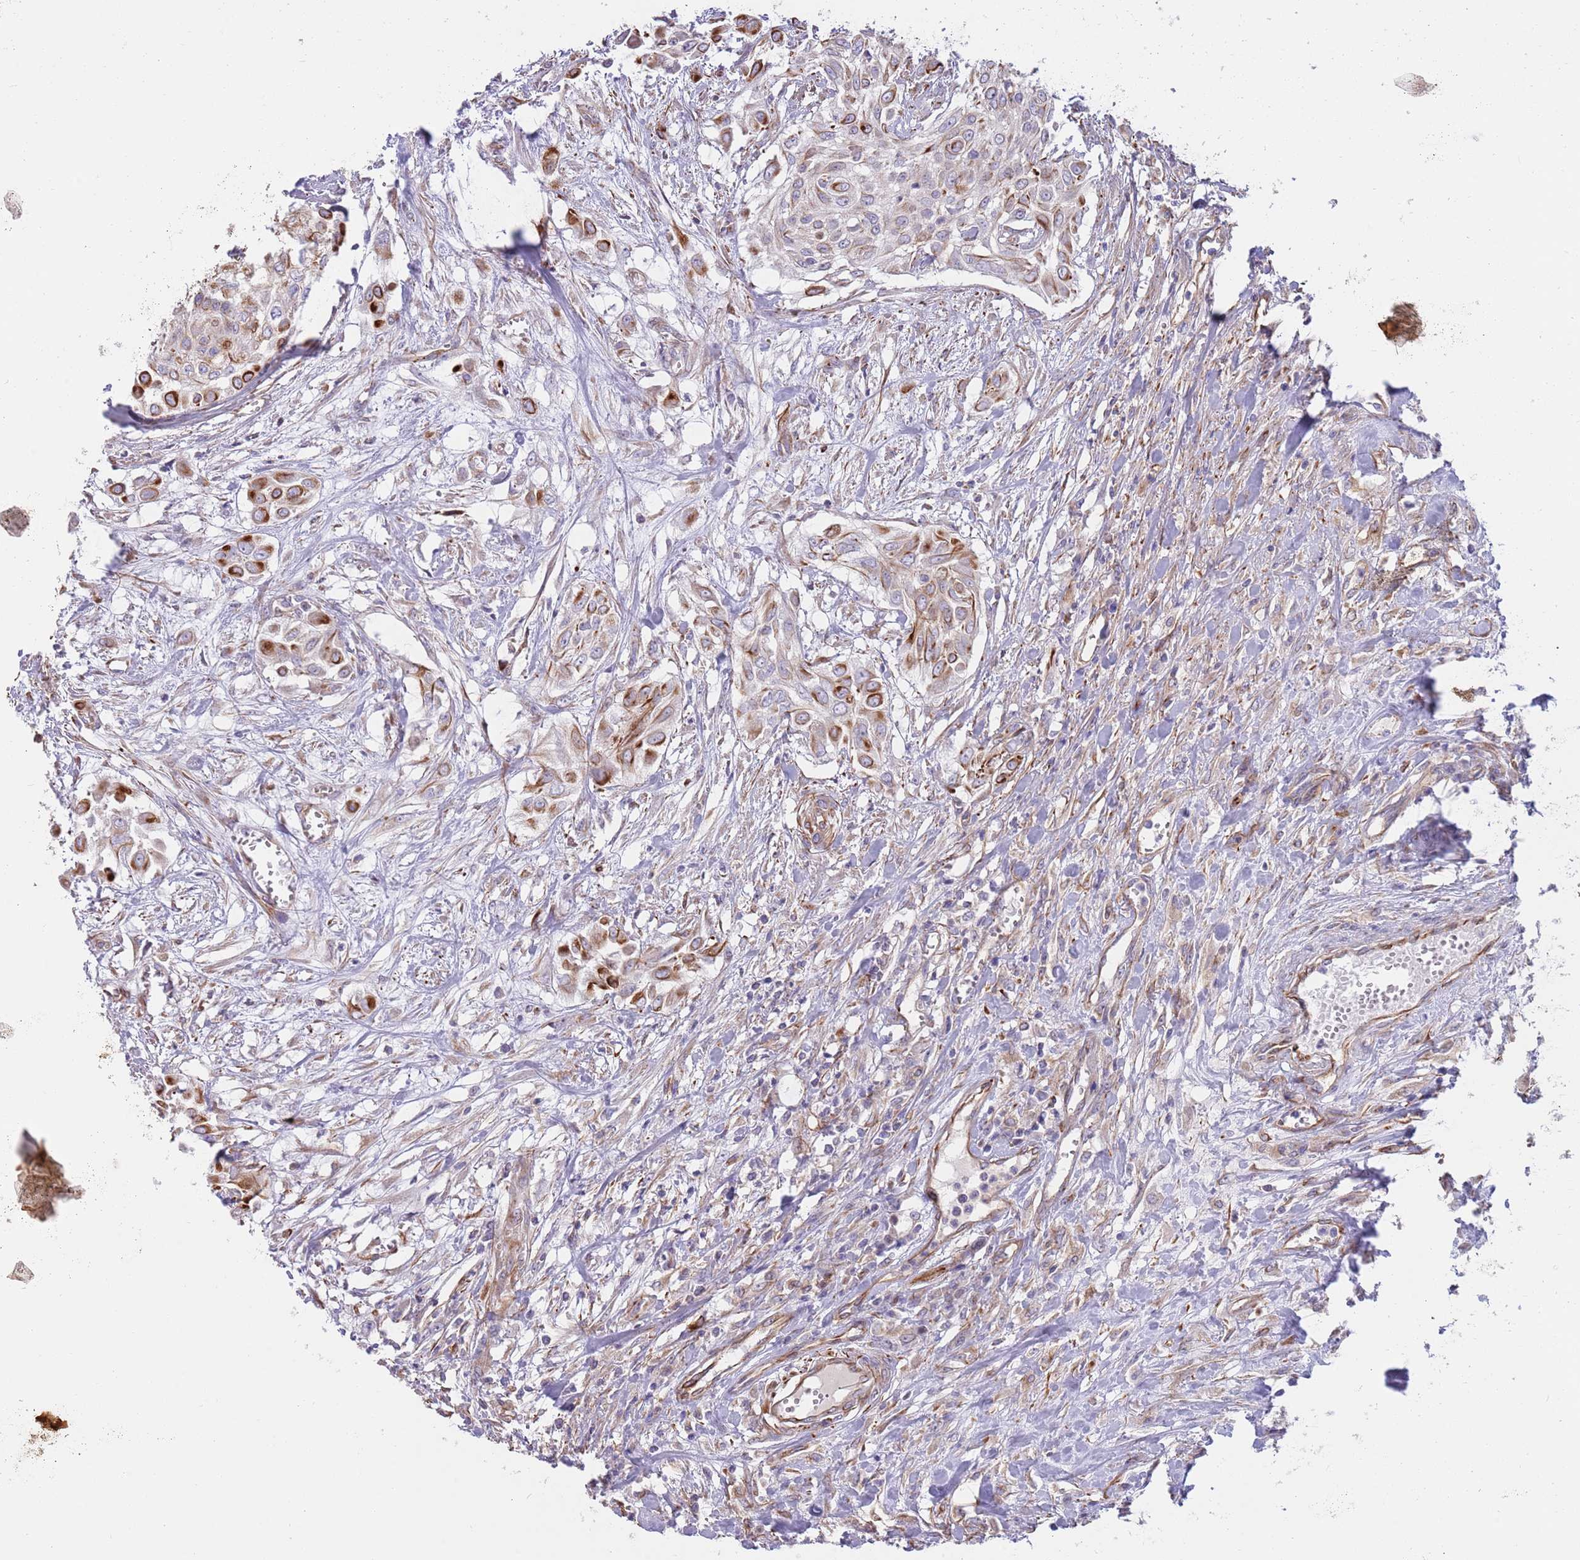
{"staining": {"intensity": "strong", "quantity": "25%-75%", "location": "cytoplasmic/membranous"}, "tissue": "urothelial cancer", "cell_type": "Tumor cells", "image_type": "cancer", "snomed": [{"axis": "morphology", "description": "Urothelial carcinoma, High grade"}, {"axis": "topography", "description": "Urinary bladder"}], "caption": "IHC of human urothelial carcinoma (high-grade) shows high levels of strong cytoplasmic/membranous staining in about 25%-75% of tumor cells.", "gene": "MOGAT1", "patient": {"sex": "male", "age": 57}}